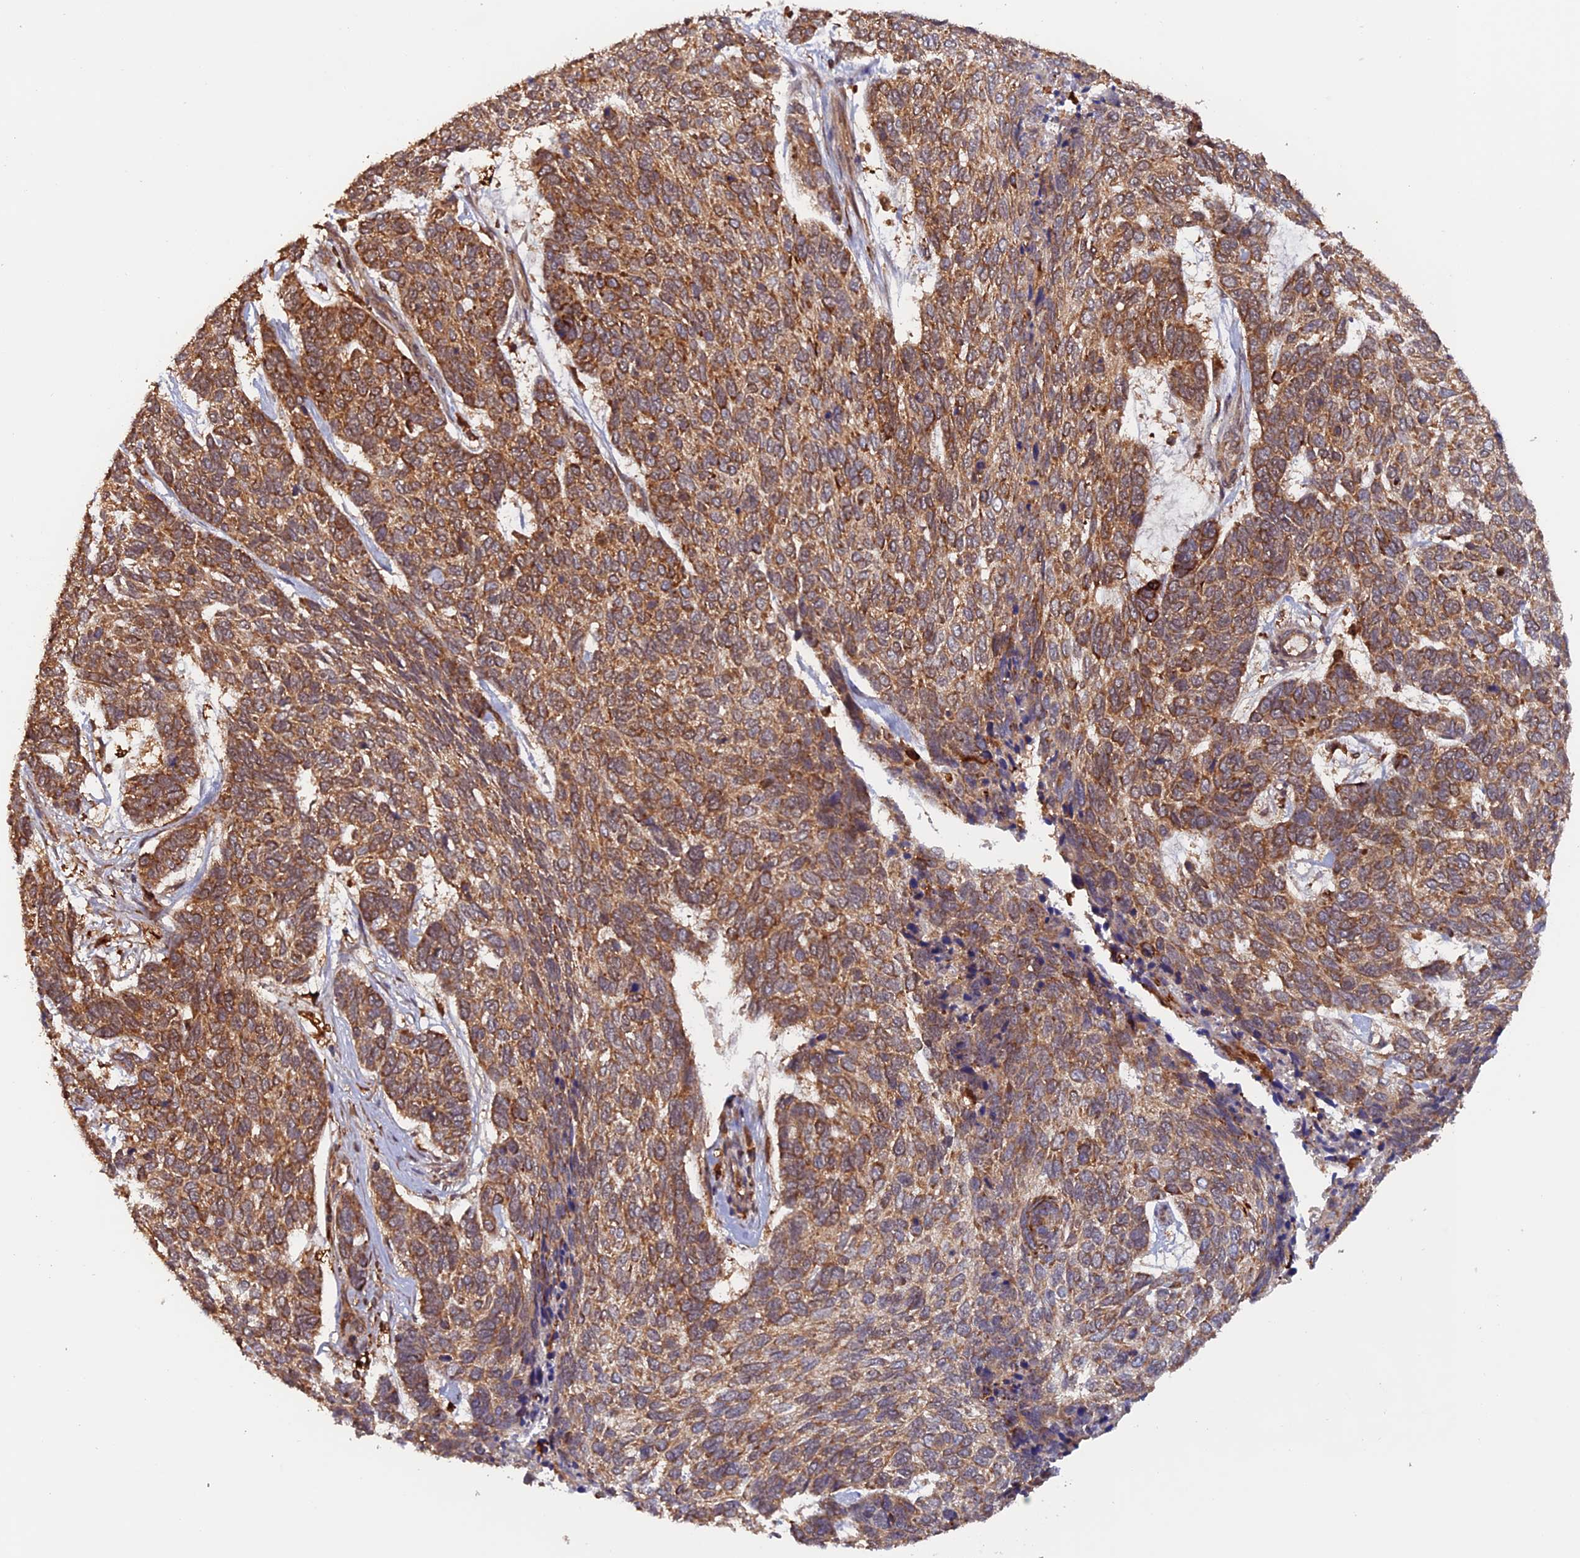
{"staining": {"intensity": "strong", "quantity": "25%-75%", "location": "cytoplasmic/membranous"}, "tissue": "skin cancer", "cell_type": "Tumor cells", "image_type": "cancer", "snomed": [{"axis": "morphology", "description": "Basal cell carcinoma"}, {"axis": "topography", "description": "Skin"}], "caption": "The photomicrograph shows a brown stain indicating the presence of a protein in the cytoplasmic/membranous of tumor cells in skin cancer.", "gene": "DTYMK", "patient": {"sex": "female", "age": 65}}